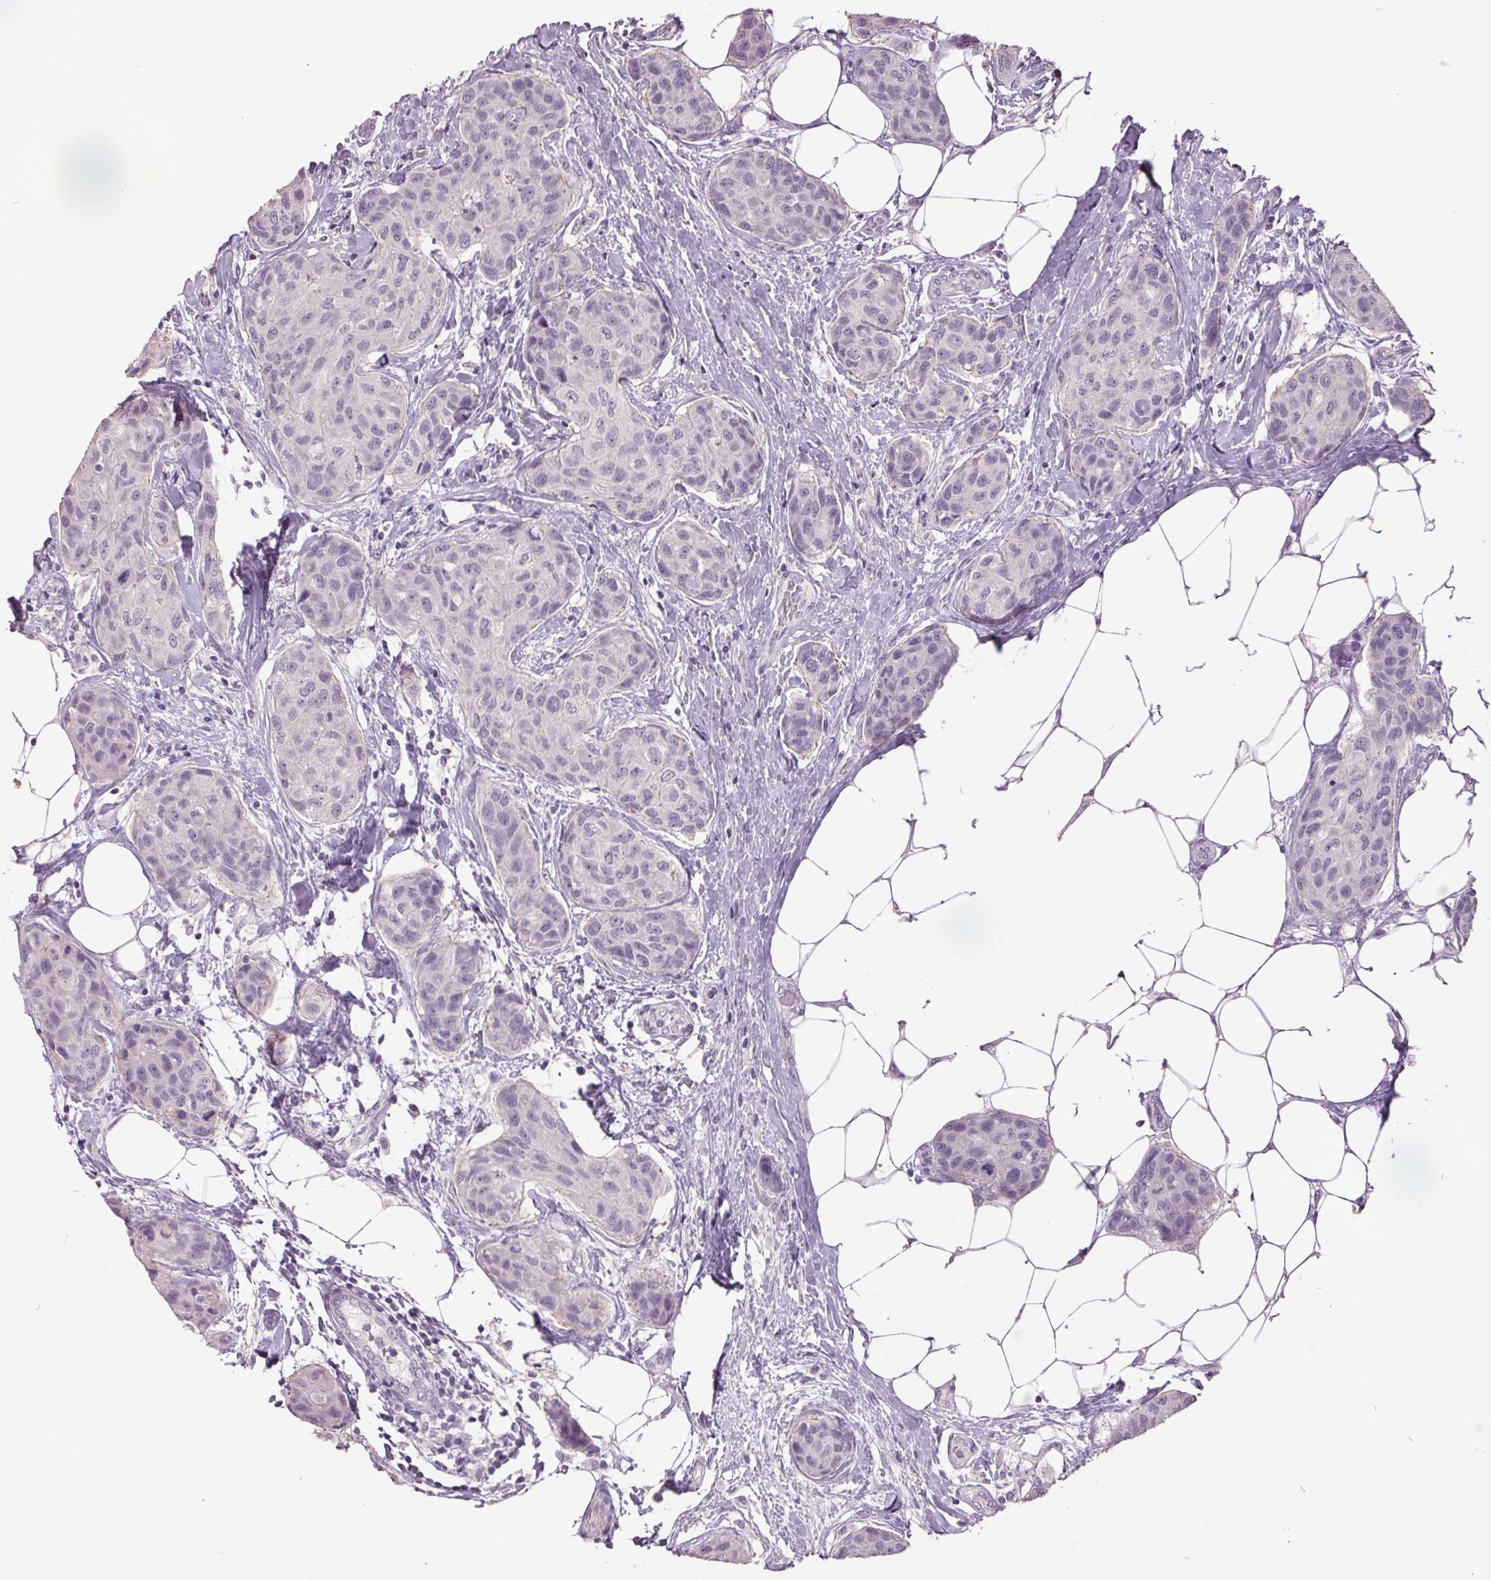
{"staining": {"intensity": "negative", "quantity": "none", "location": "none"}, "tissue": "breast cancer", "cell_type": "Tumor cells", "image_type": "cancer", "snomed": [{"axis": "morphology", "description": "Duct carcinoma"}, {"axis": "topography", "description": "Breast"}], "caption": "DAB immunohistochemical staining of breast invasive ductal carcinoma displays no significant staining in tumor cells.", "gene": "C2orf16", "patient": {"sex": "female", "age": 80}}